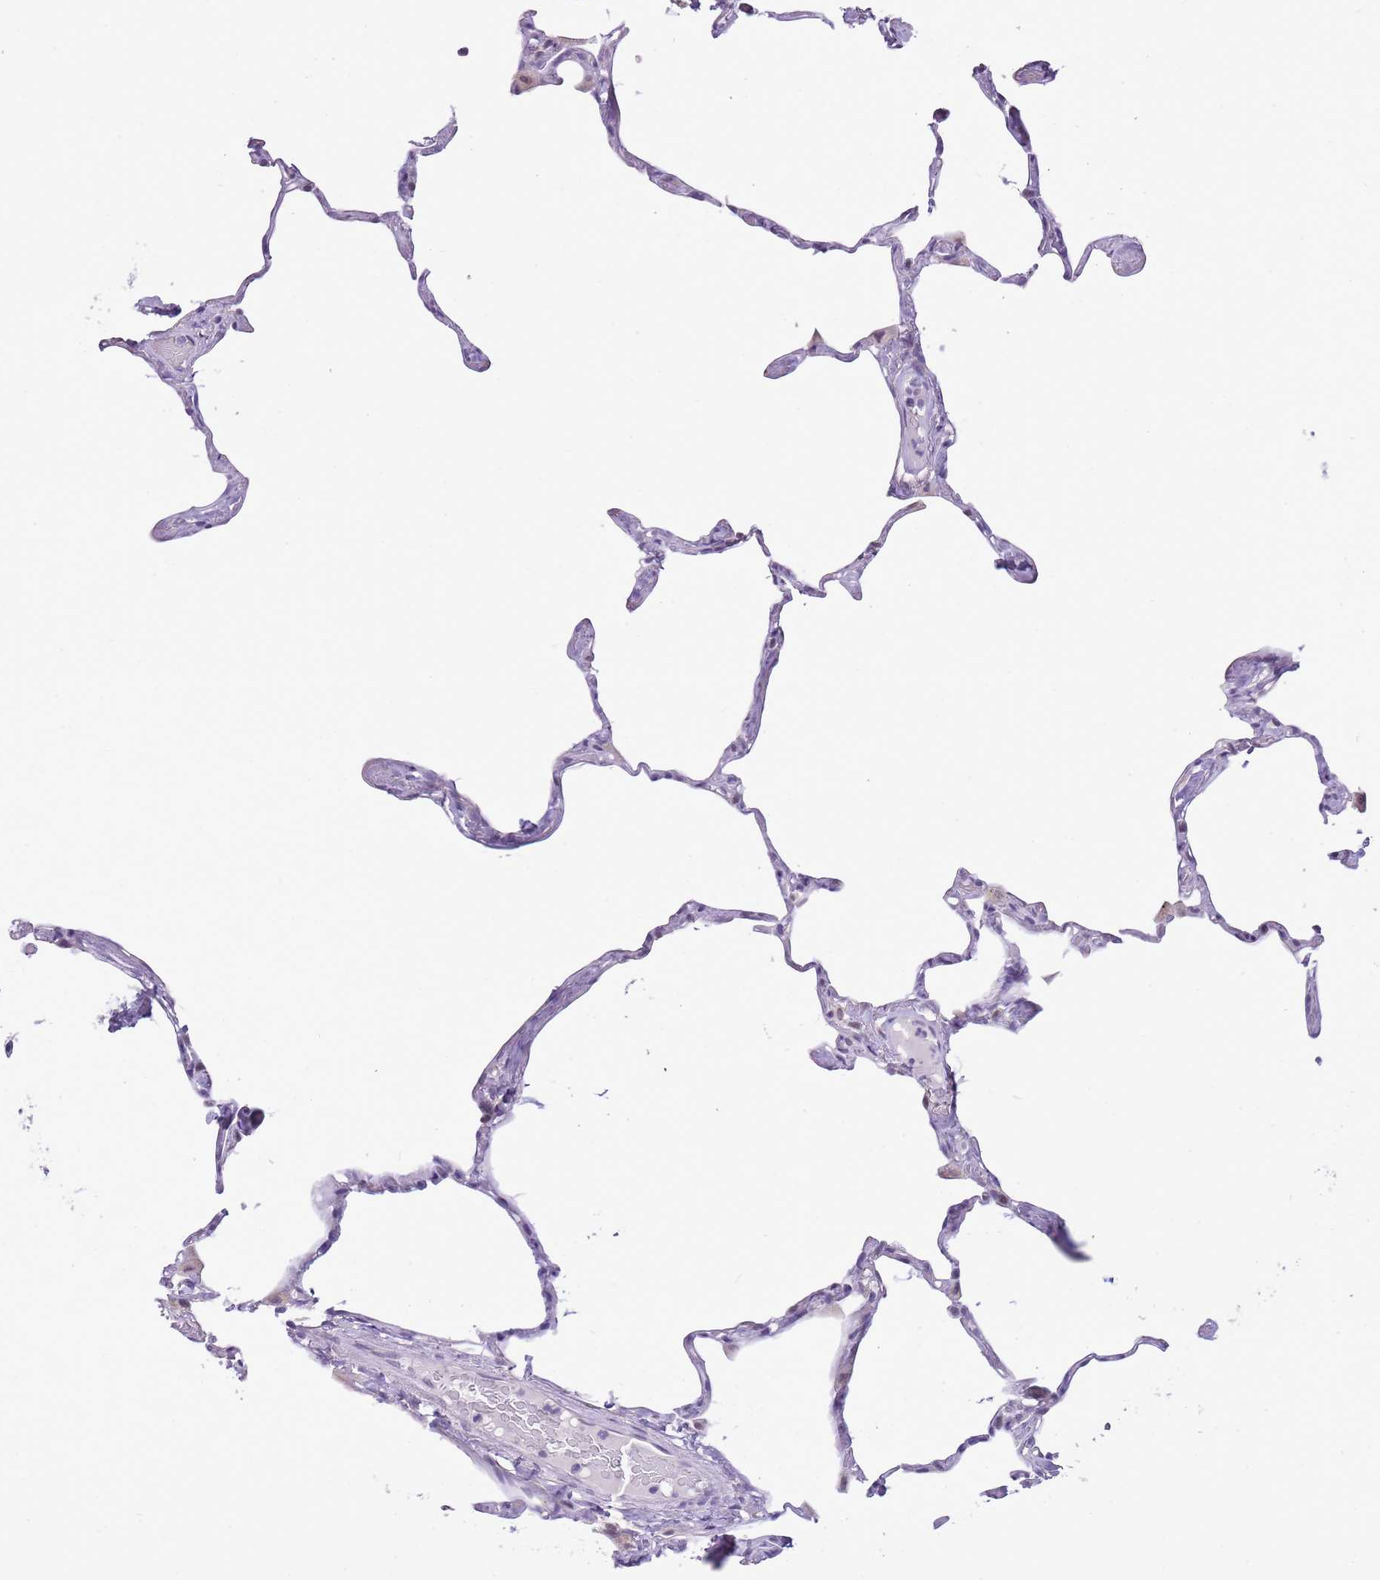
{"staining": {"intensity": "negative", "quantity": "none", "location": "none"}, "tissue": "lung", "cell_type": "Alveolar cells", "image_type": "normal", "snomed": [{"axis": "morphology", "description": "Normal tissue, NOS"}, {"axis": "topography", "description": "Lung"}], "caption": "Micrograph shows no protein staining in alveolar cells of normal lung.", "gene": "FAM120C", "patient": {"sex": "male", "age": 65}}